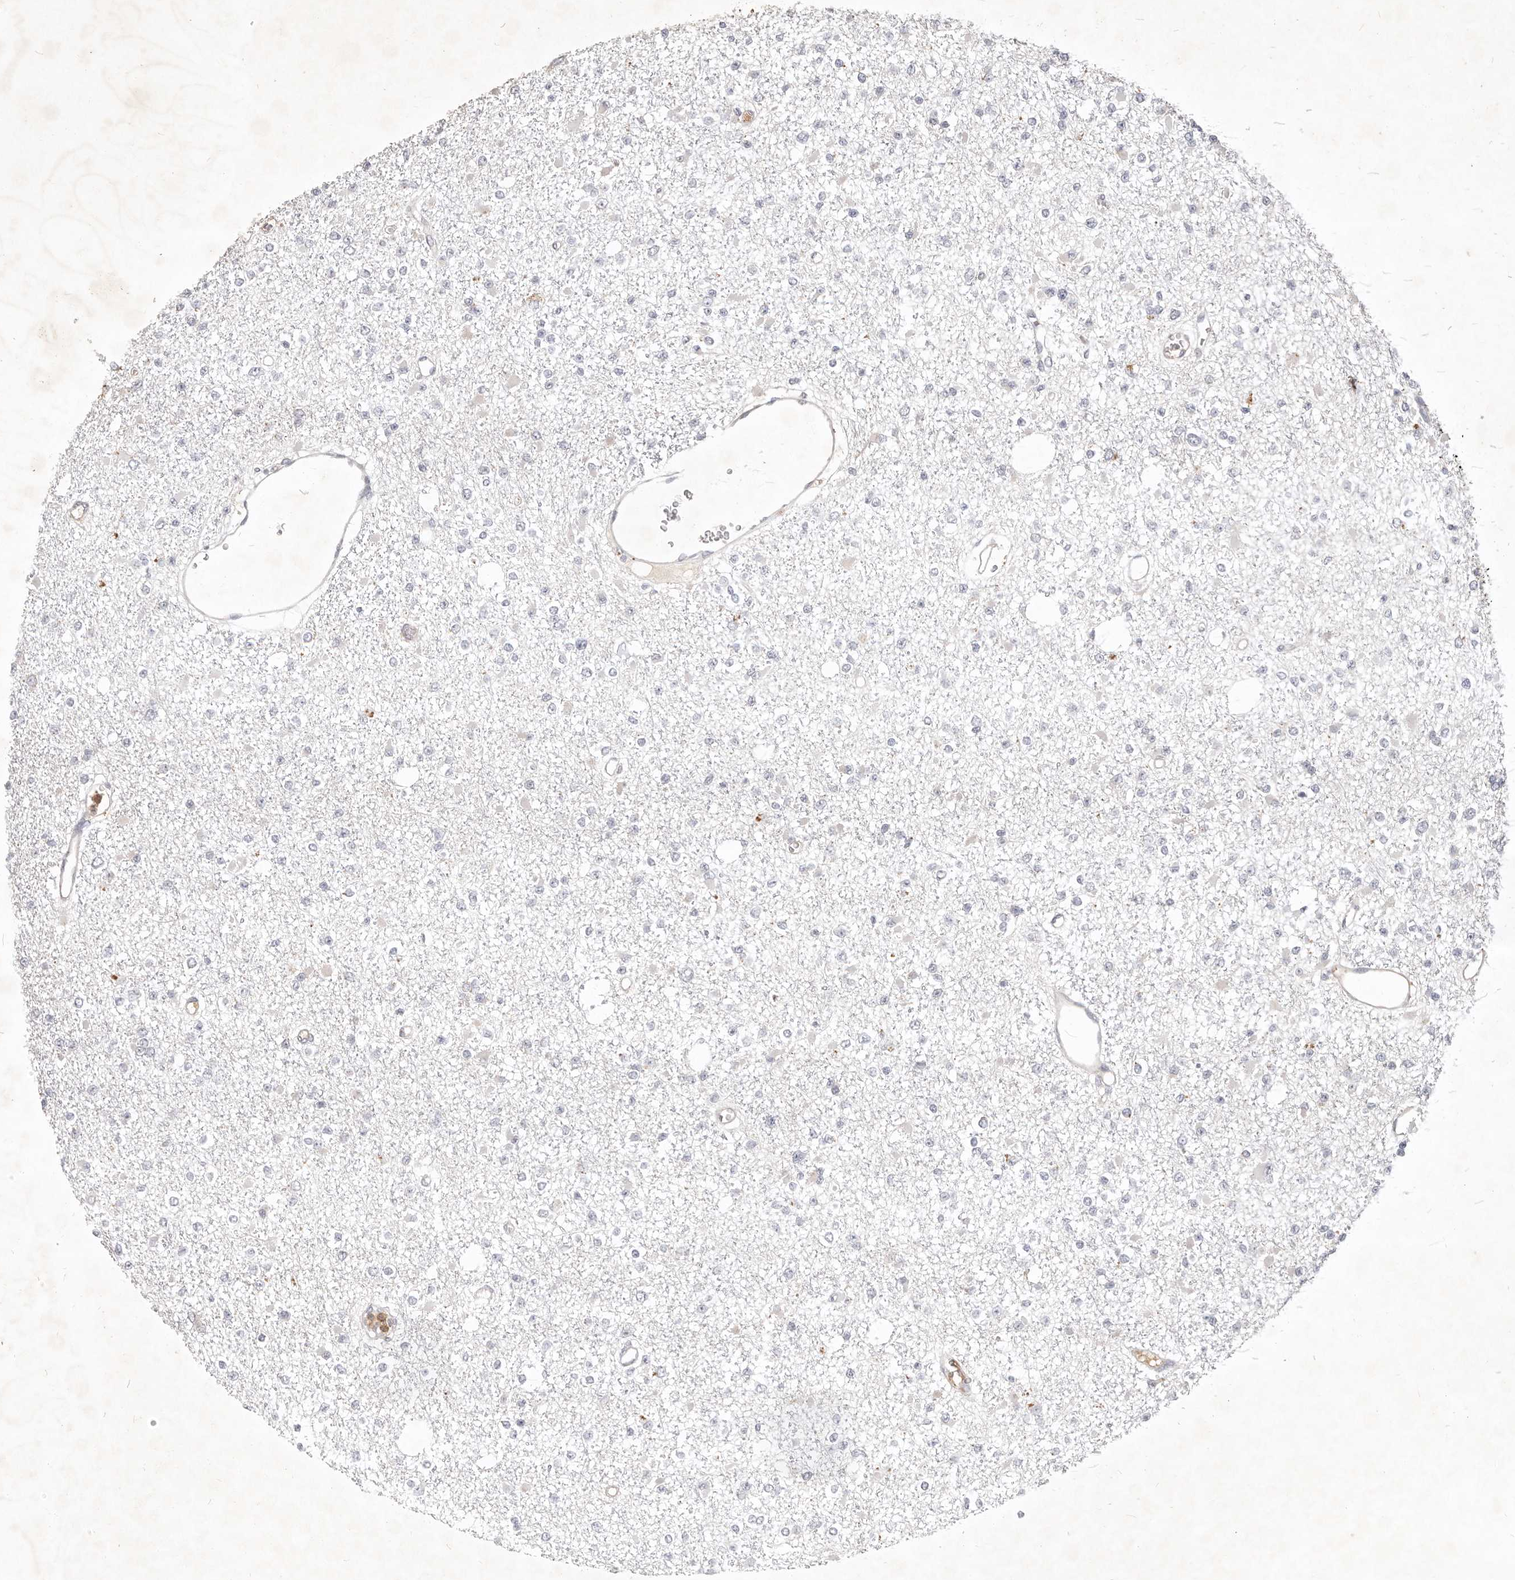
{"staining": {"intensity": "negative", "quantity": "none", "location": "none"}, "tissue": "glioma", "cell_type": "Tumor cells", "image_type": "cancer", "snomed": [{"axis": "morphology", "description": "Glioma, malignant, Low grade"}, {"axis": "topography", "description": "Brain"}], "caption": "Immunohistochemistry (IHC) histopathology image of neoplastic tissue: glioma stained with DAB shows no significant protein expression in tumor cells.", "gene": "USP49", "patient": {"sex": "female", "age": 22}}